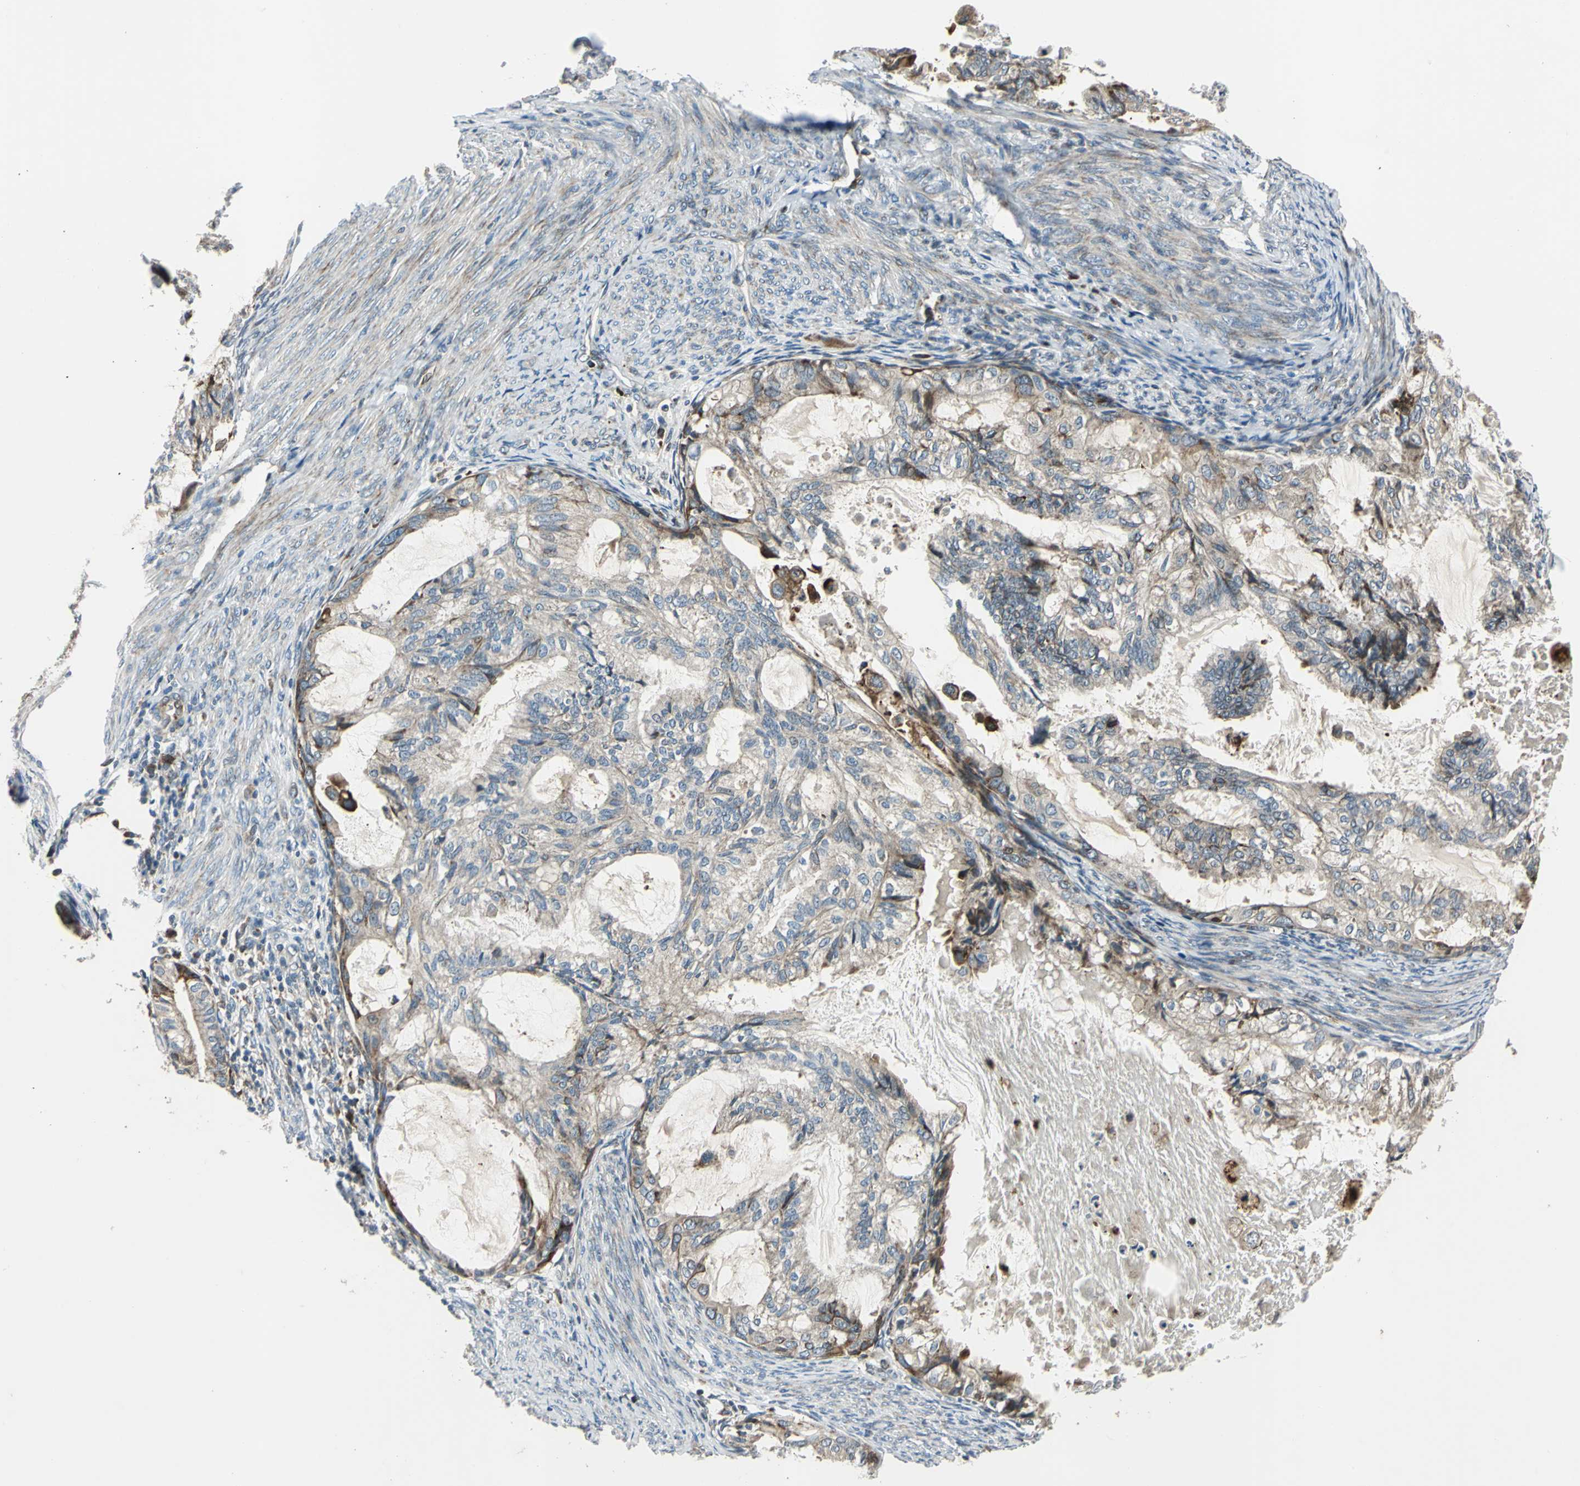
{"staining": {"intensity": "moderate", "quantity": "25%-75%", "location": "cytoplasmic/membranous"}, "tissue": "cervical cancer", "cell_type": "Tumor cells", "image_type": "cancer", "snomed": [{"axis": "morphology", "description": "Normal tissue, NOS"}, {"axis": "morphology", "description": "Adenocarcinoma, NOS"}, {"axis": "topography", "description": "Cervix"}, {"axis": "topography", "description": "Endometrium"}], "caption": "The histopathology image exhibits immunohistochemical staining of cervical cancer. There is moderate cytoplasmic/membranous positivity is present in approximately 25%-75% of tumor cells.", "gene": "HTATIP2", "patient": {"sex": "female", "age": 86}}